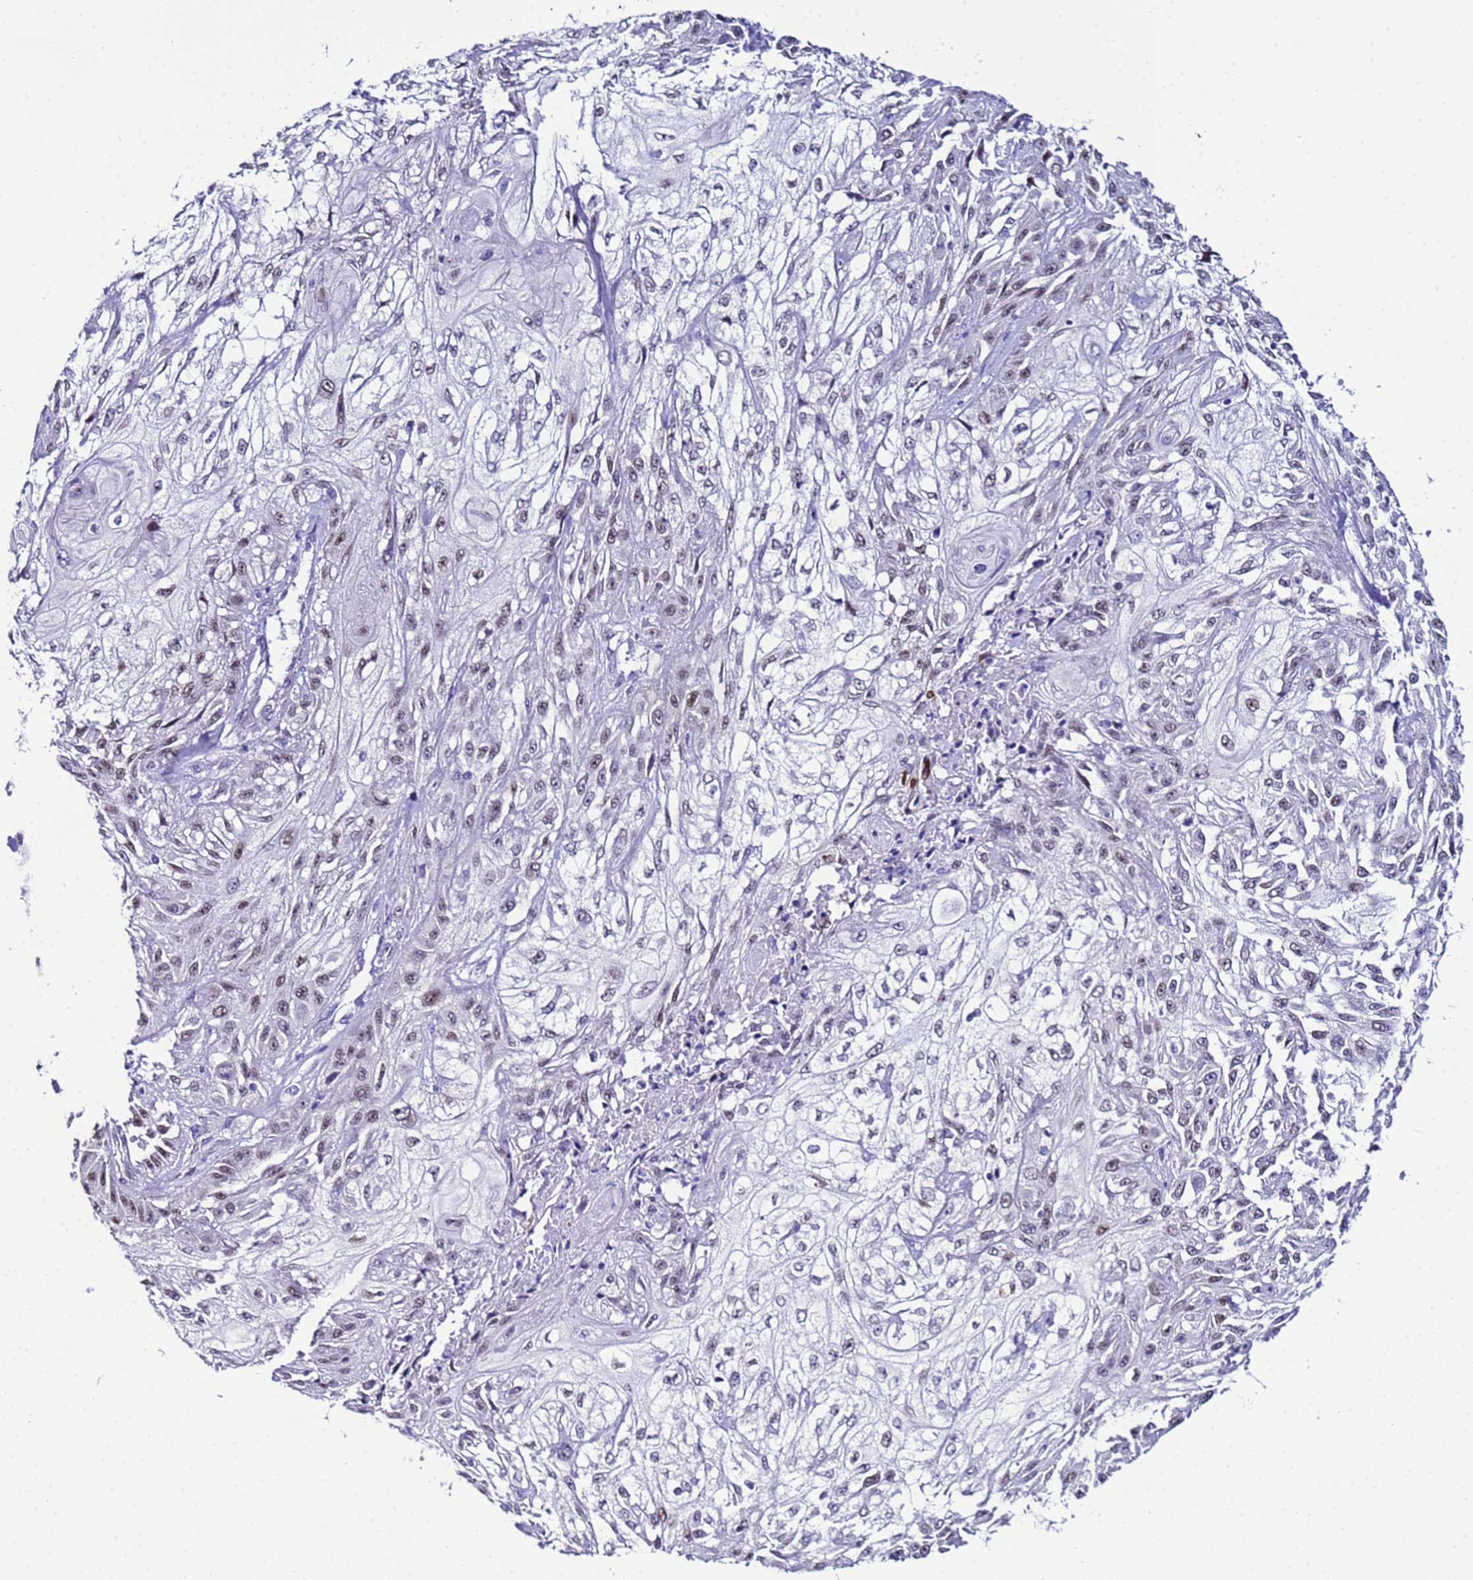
{"staining": {"intensity": "weak", "quantity": ">75%", "location": "nuclear"}, "tissue": "skin cancer", "cell_type": "Tumor cells", "image_type": "cancer", "snomed": [{"axis": "morphology", "description": "Squamous cell carcinoma, NOS"}, {"axis": "morphology", "description": "Squamous cell carcinoma, metastatic, NOS"}, {"axis": "topography", "description": "Skin"}, {"axis": "topography", "description": "Lymph node"}], "caption": "Protein positivity by IHC reveals weak nuclear positivity in about >75% of tumor cells in skin metastatic squamous cell carcinoma.", "gene": "BCL7A", "patient": {"sex": "male", "age": 75}}